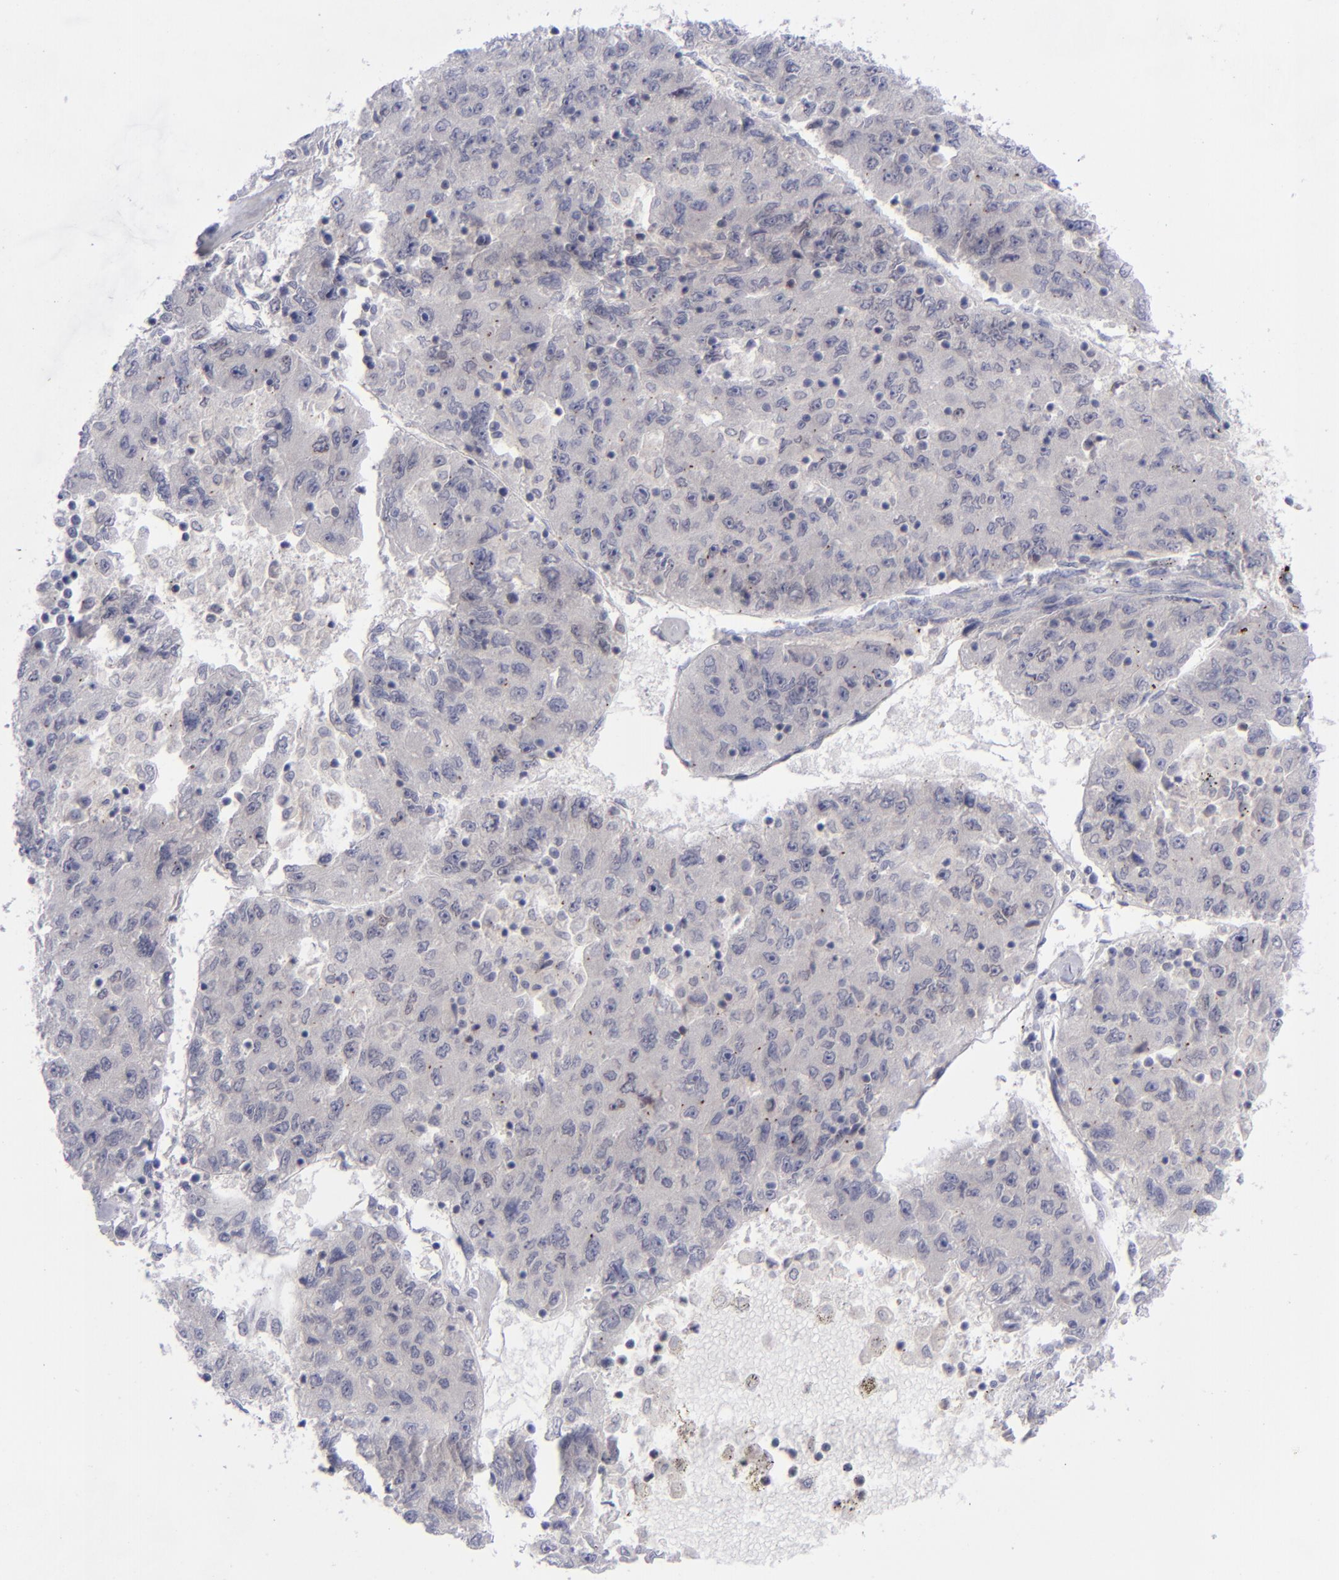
{"staining": {"intensity": "moderate", "quantity": "<25%", "location": "nuclear"}, "tissue": "liver cancer", "cell_type": "Tumor cells", "image_type": "cancer", "snomed": [{"axis": "morphology", "description": "Carcinoma, Hepatocellular, NOS"}, {"axis": "topography", "description": "Liver"}], "caption": "Immunohistochemistry (IHC) (DAB) staining of human liver hepatocellular carcinoma reveals moderate nuclear protein staining in approximately <25% of tumor cells. The staining is performed using DAB (3,3'-diaminobenzidine) brown chromogen to label protein expression. The nuclei are counter-stained blue using hematoxylin.", "gene": "AURKA", "patient": {"sex": "male", "age": 49}}